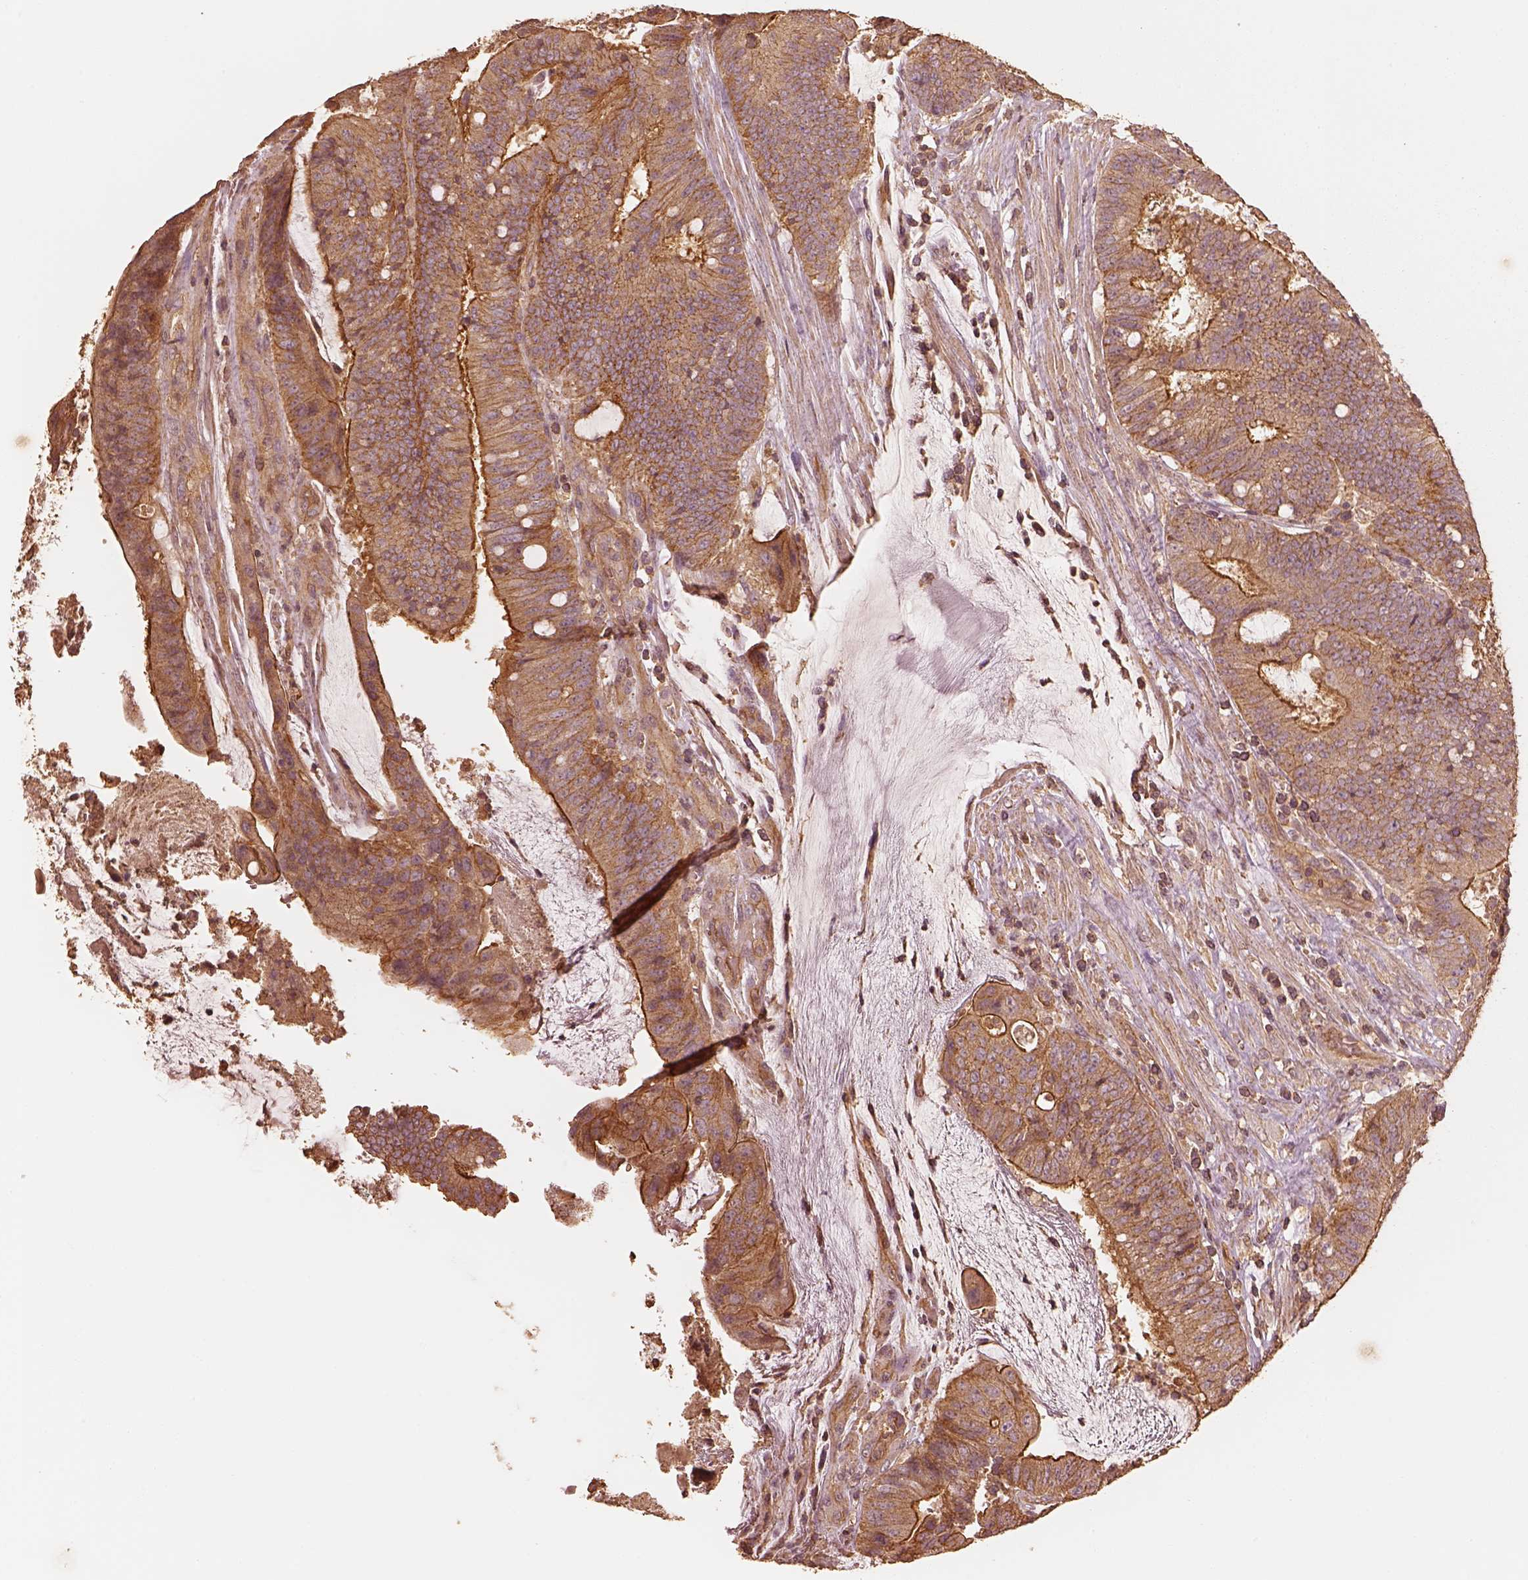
{"staining": {"intensity": "strong", "quantity": "25%-75%", "location": "cytoplasmic/membranous"}, "tissue": "colorectal cancer", "cell_type": "Tumor cells", "image_type": "cancer", "snomed": [{"axis": "morphology", "description": "Adenocarcinoma, NOS"}, {"axis": "topography", "description": "Colon"}], "caption": "A histopathology image showing strong cytoplasmic/membranous staining in approximately 25%-75% of tumor cells in colorectal cancer (adenocarcinoma), as visualized by brown immunohistochemical staining.", "gene": "WDR7", "patient": {"sex": "female", "age": 43}}